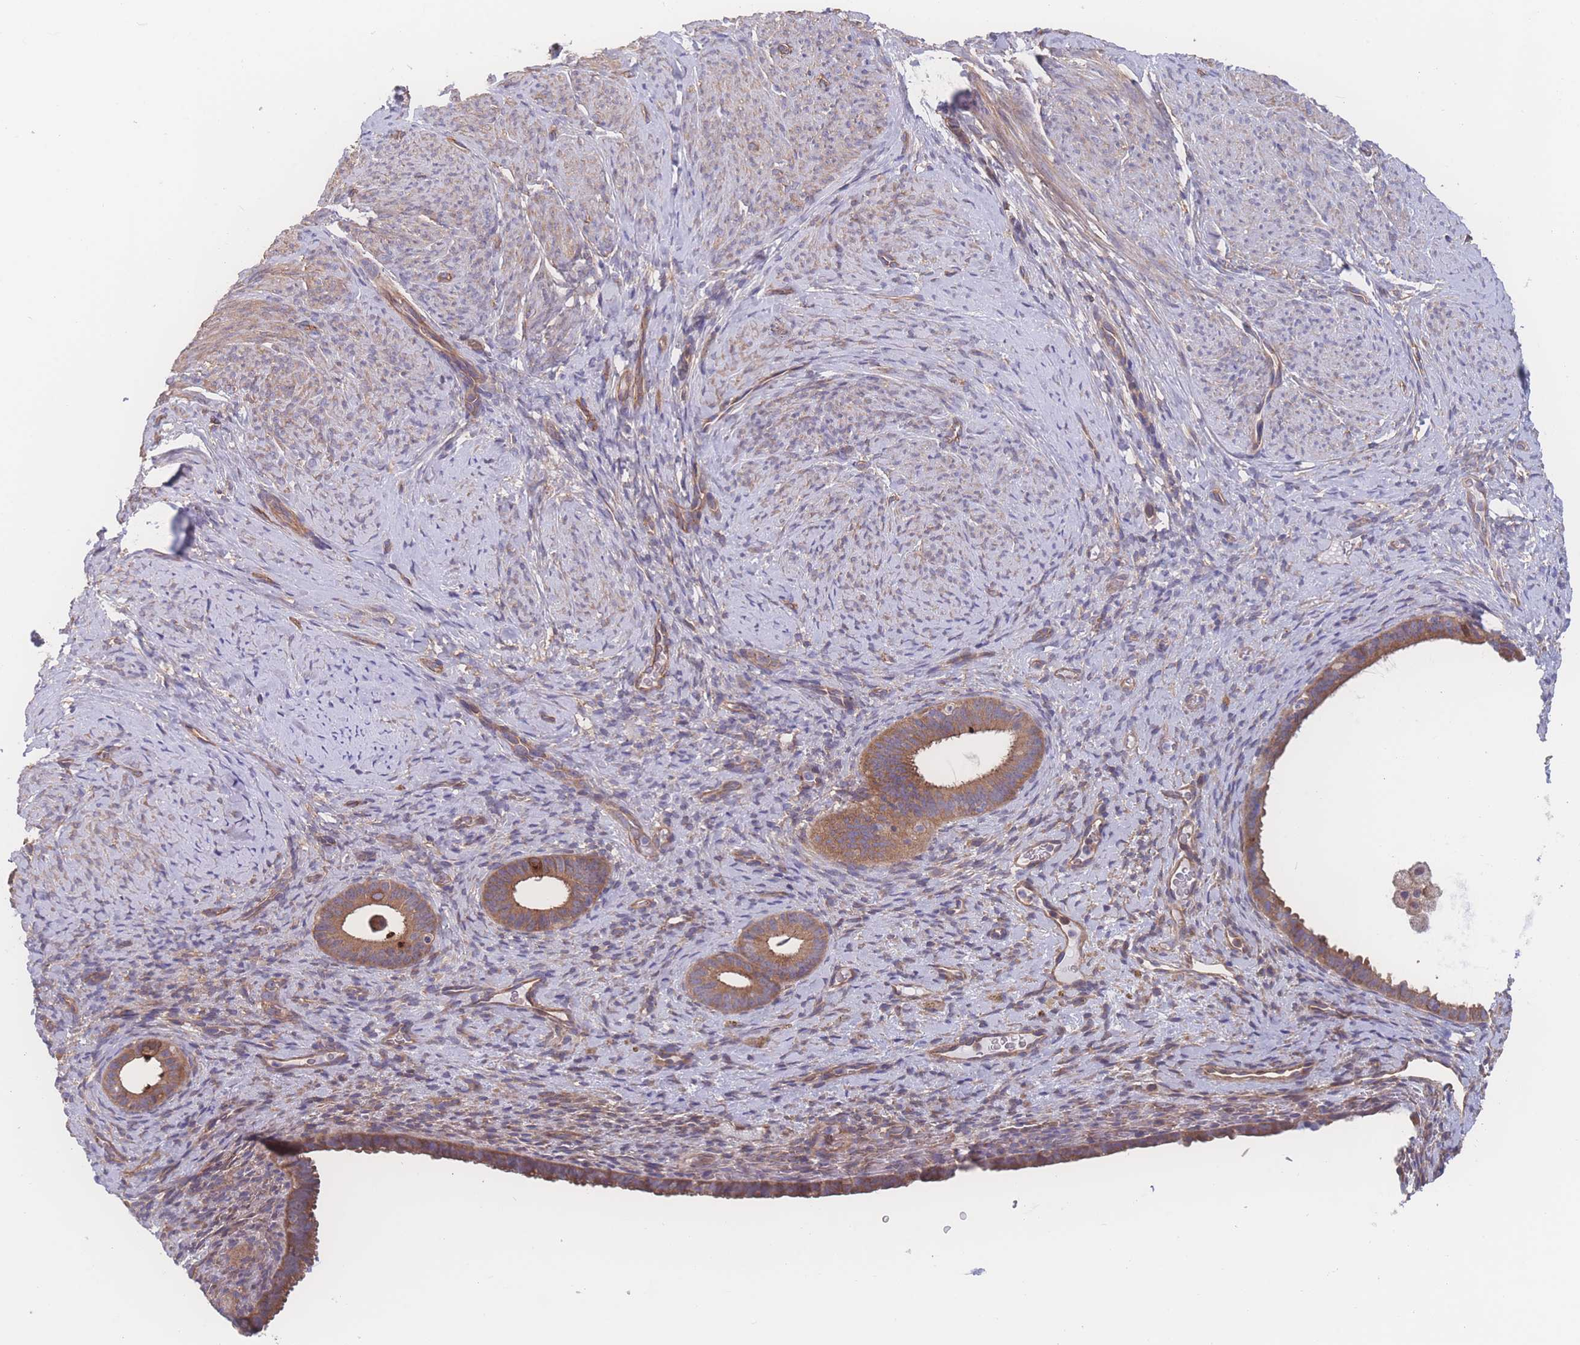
{"staining": {"intensity": "weak", "quantity": ">75%", "location": "cytoplasmic/membranous"}, "tissue": "endometrium", "cell_type": "Cells in endometrial stroma", "image_type": "normal", "snomed": [{"axis": "morphology", "description": "Normal tissue, NOS"}, {"axis": "topography", "description": "Endometrium"}], "caption": "Immunohistochemistry (IHC) (DAB) staining of normal human endometrium exhibits weak cytoplasmic/membranous protein expression in about >75% of cells in endometrial stroma. The staining was performed using DAB (3,3'-diaminobenzidine) to visualize the protein expression in brown, while the nuclei were stained in blue with hematoxylin (Magnification: 20x).", "gene": "CFAP97", "patient": {"sex": "female", "age": 65}}